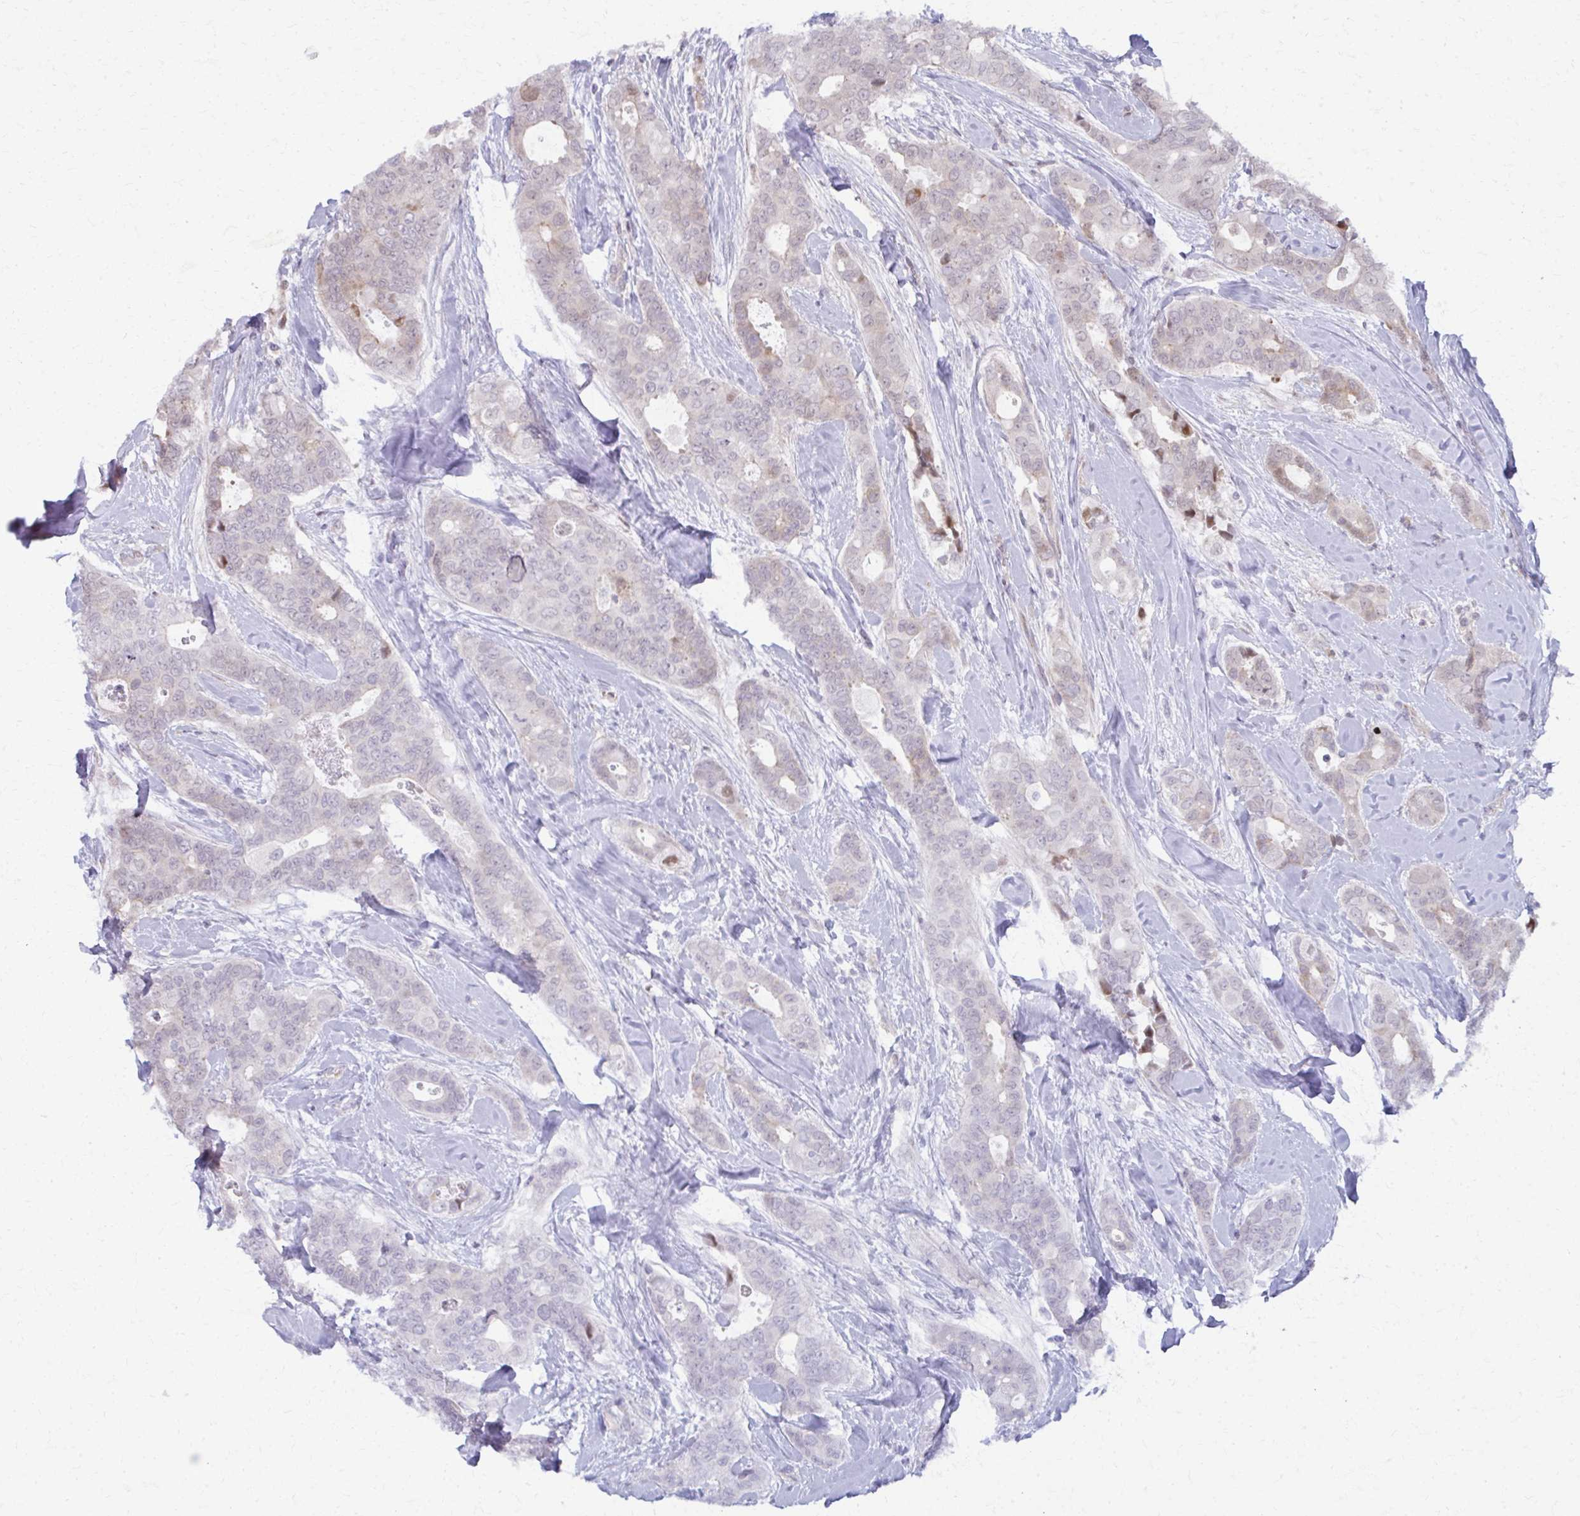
{"staining": {"intensity": "weak", "quantity": "<25%", "location": "cytoplasmic/membranous"}, "tissue": "breast cancer", "cell_type": "Tumor cells", "image_type": "cancer", "snomed": [{"axis": "morphology", "description": "Duct carcinoma"}, {"axis": "topography", "description": "Breast"}], "caption": "Photomicrograph shows no protein positivity in tumor cells of infiltrating ductal carcinoma (breast) tissue.", "gene": "MAF1", "patient": {"sex": "female", "age": 45}}